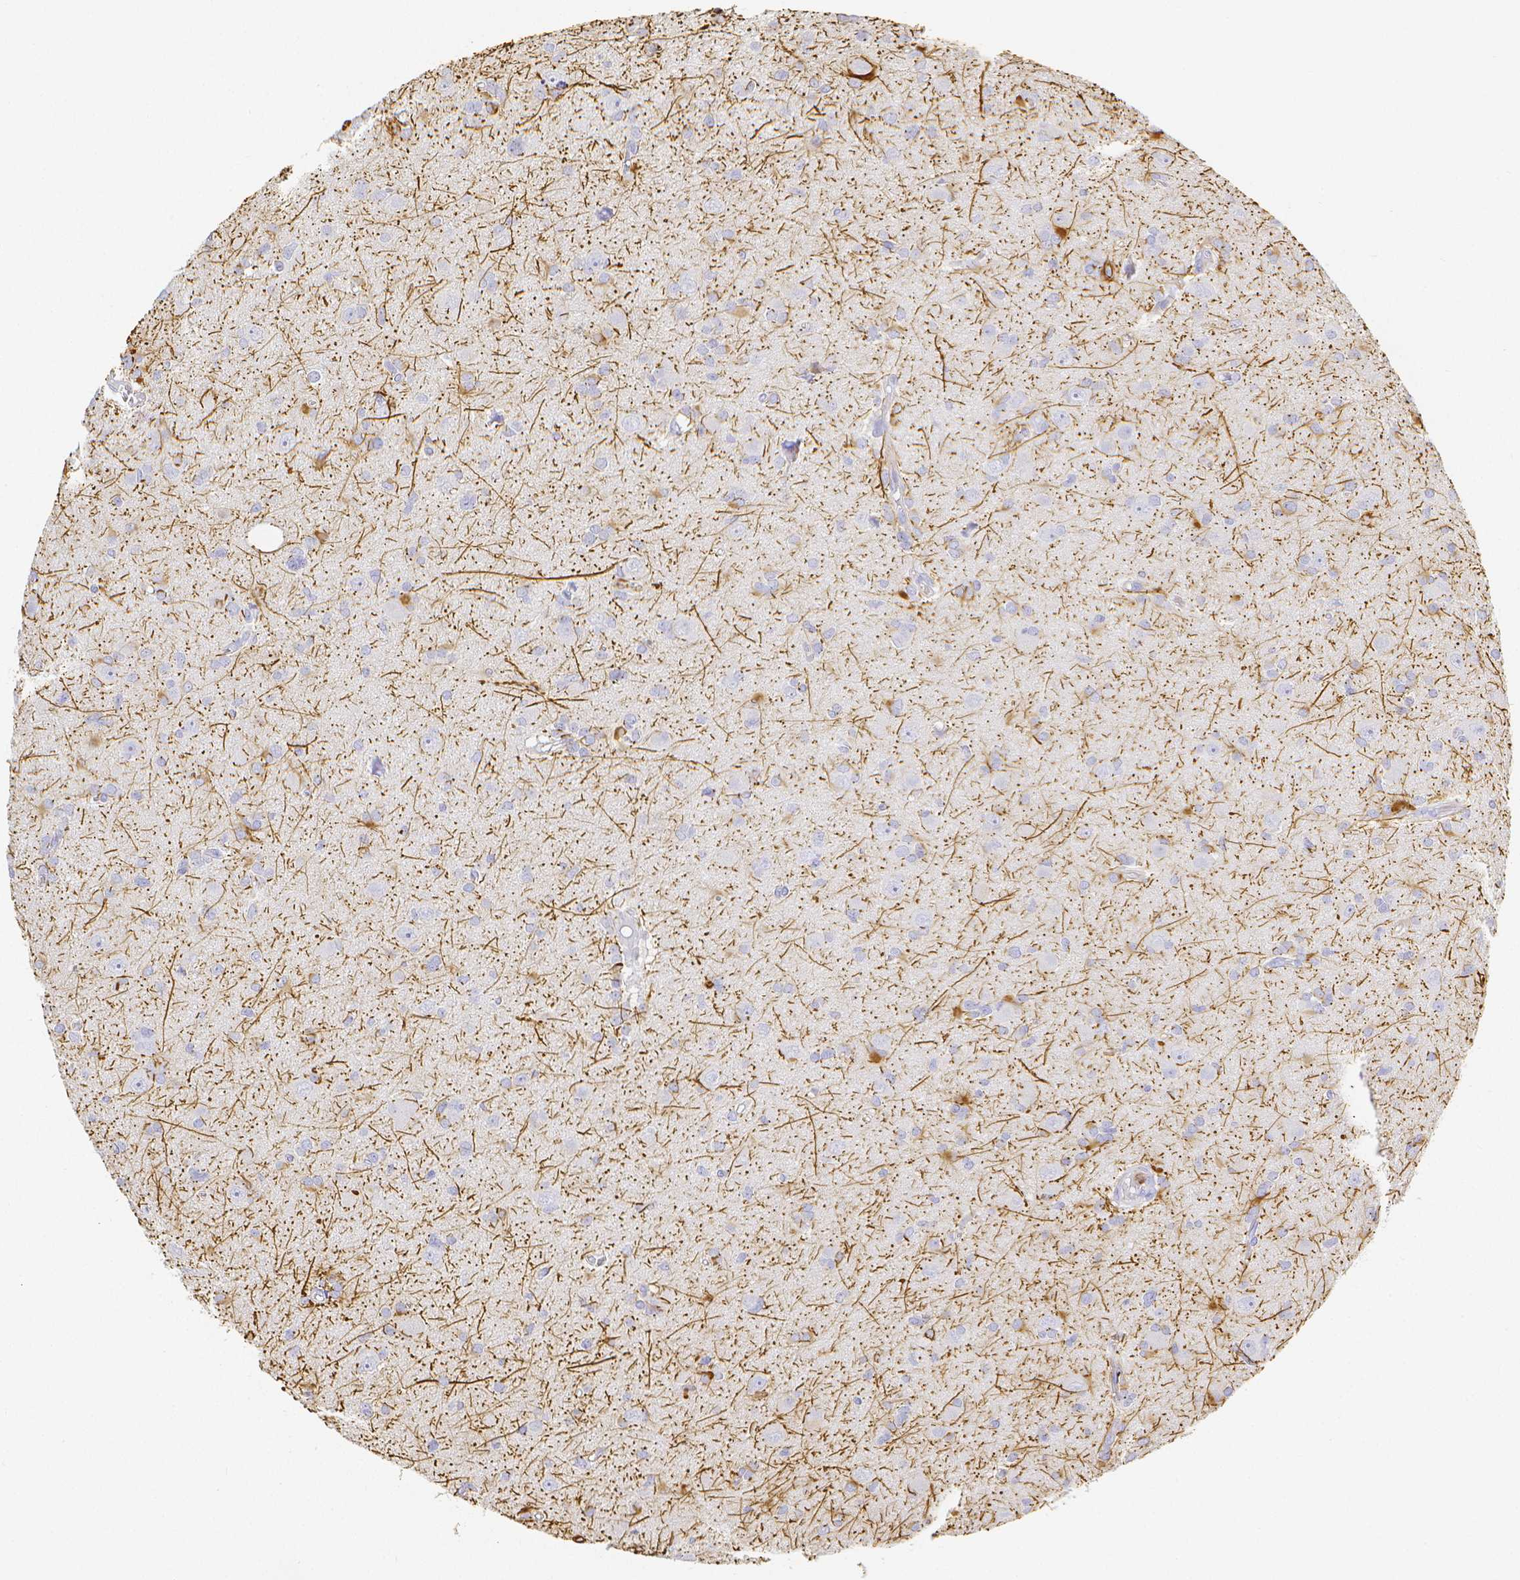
{"staining": {"intensity": "negative", "quantity": "none", "location": "none"}, "tissue": "glioma", "cell_type": "Tumor cells", "image_type": "cancer", "snomed": [{"axis": "morphology", "description": "Glioma, malignant, High grade"}, {"axis": "topography", "description": "Brain"}], "caption": "Protein analysis of glioma demonstrates no significant staining in tumor cells. The staining is performed using DAB (3,3'-diaminobenzidine) brown chromogen with nuclei counter-stained in using hematoxylin.", "gene": "SMURF1", "patient": {"sex": "male", "age": 23}}